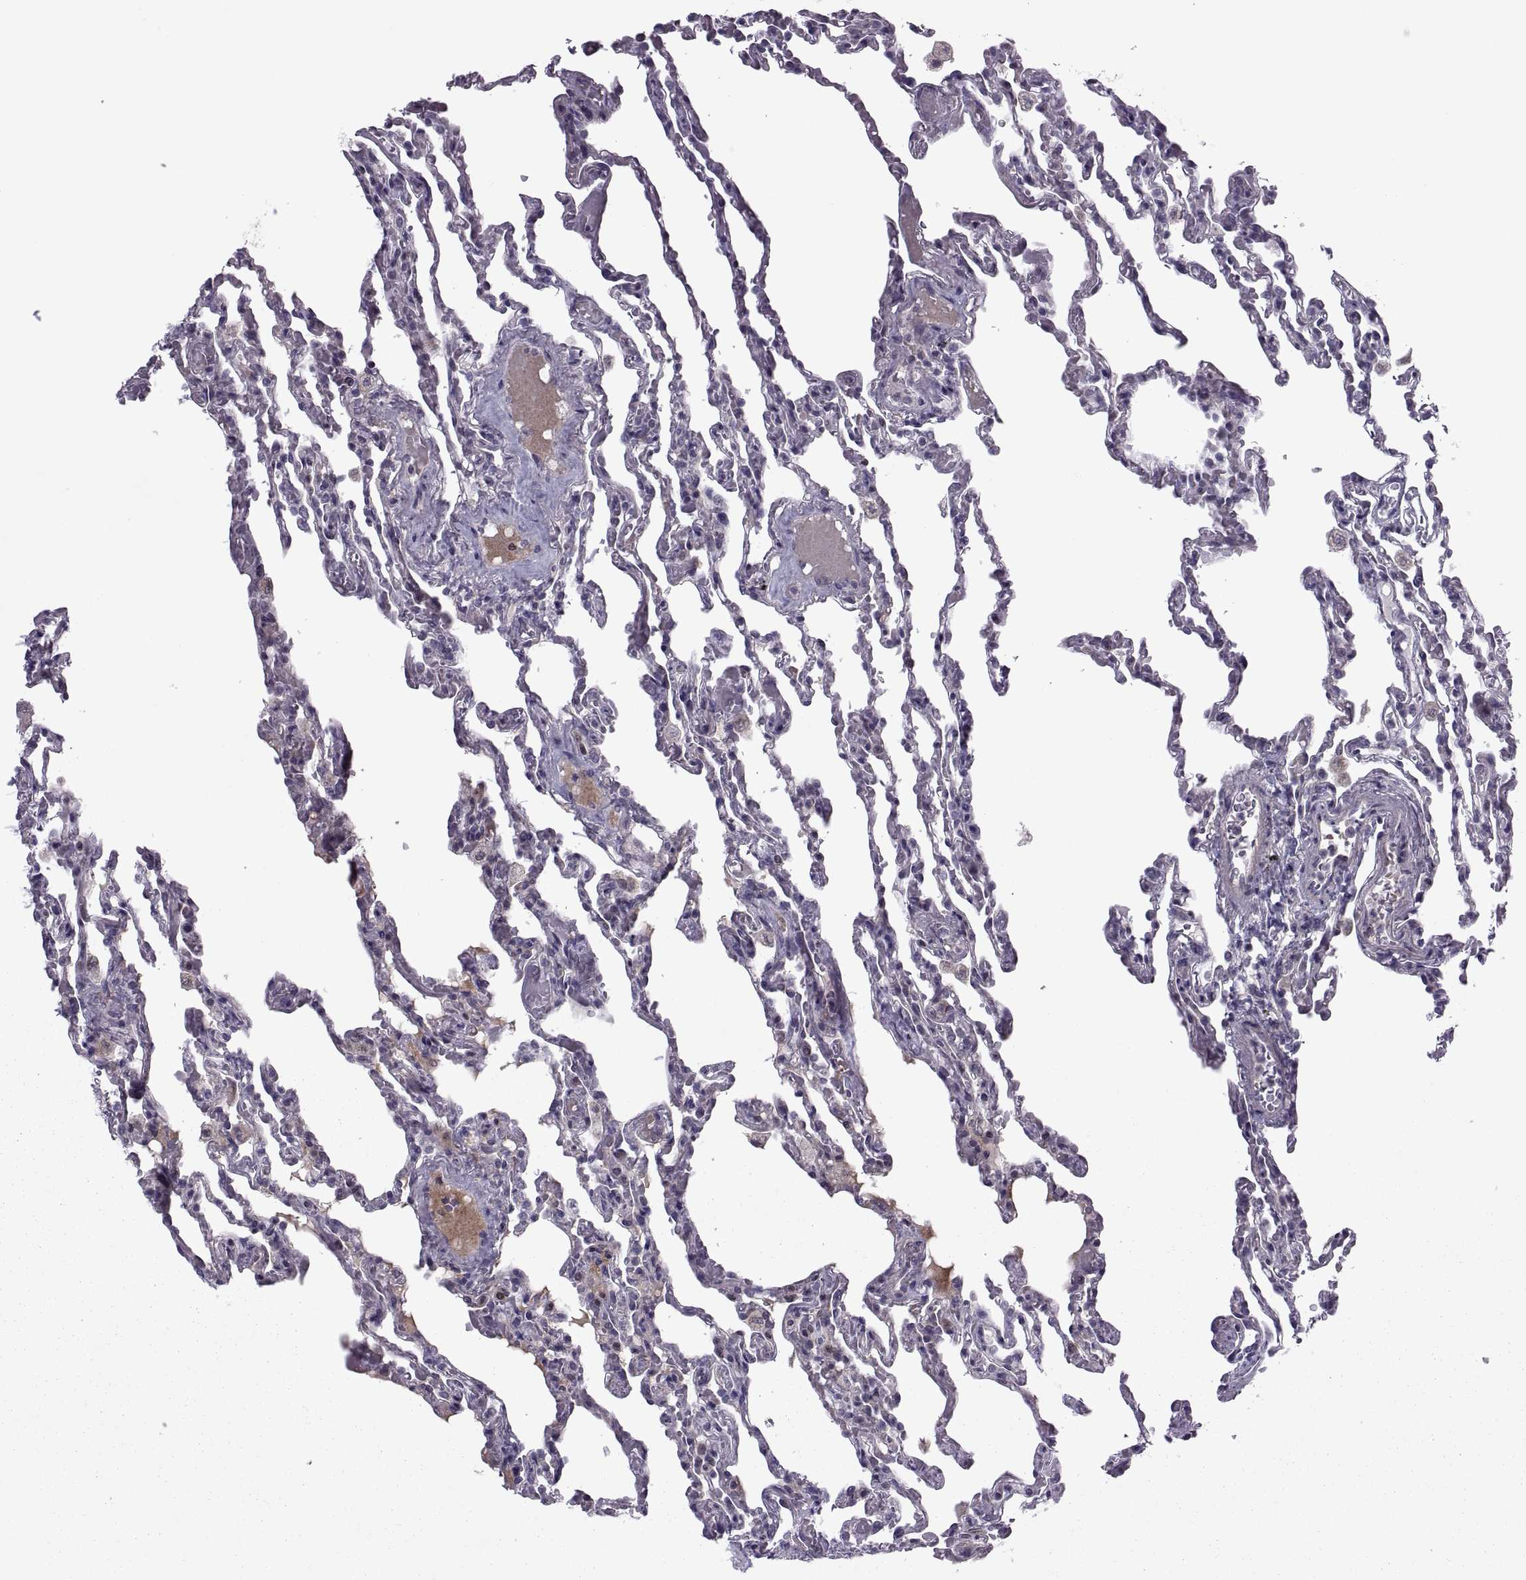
{"staining": {"intensity": "negative", "quantity": "none", "location": "none"}, "tissue": "lung", "cell_type": "Alveolar cells", "image_type": "normal", "snomed": [{"axis": "morphology", "description": "Normal tissue, NOS"}, {"axis": "topography", "description": "Lung"}], "caption": "The micrograph exhibits no staining of alveolar cells in normal lung.", "gene": "ODF3", "patient": {"sex": "female", "age": 43}}